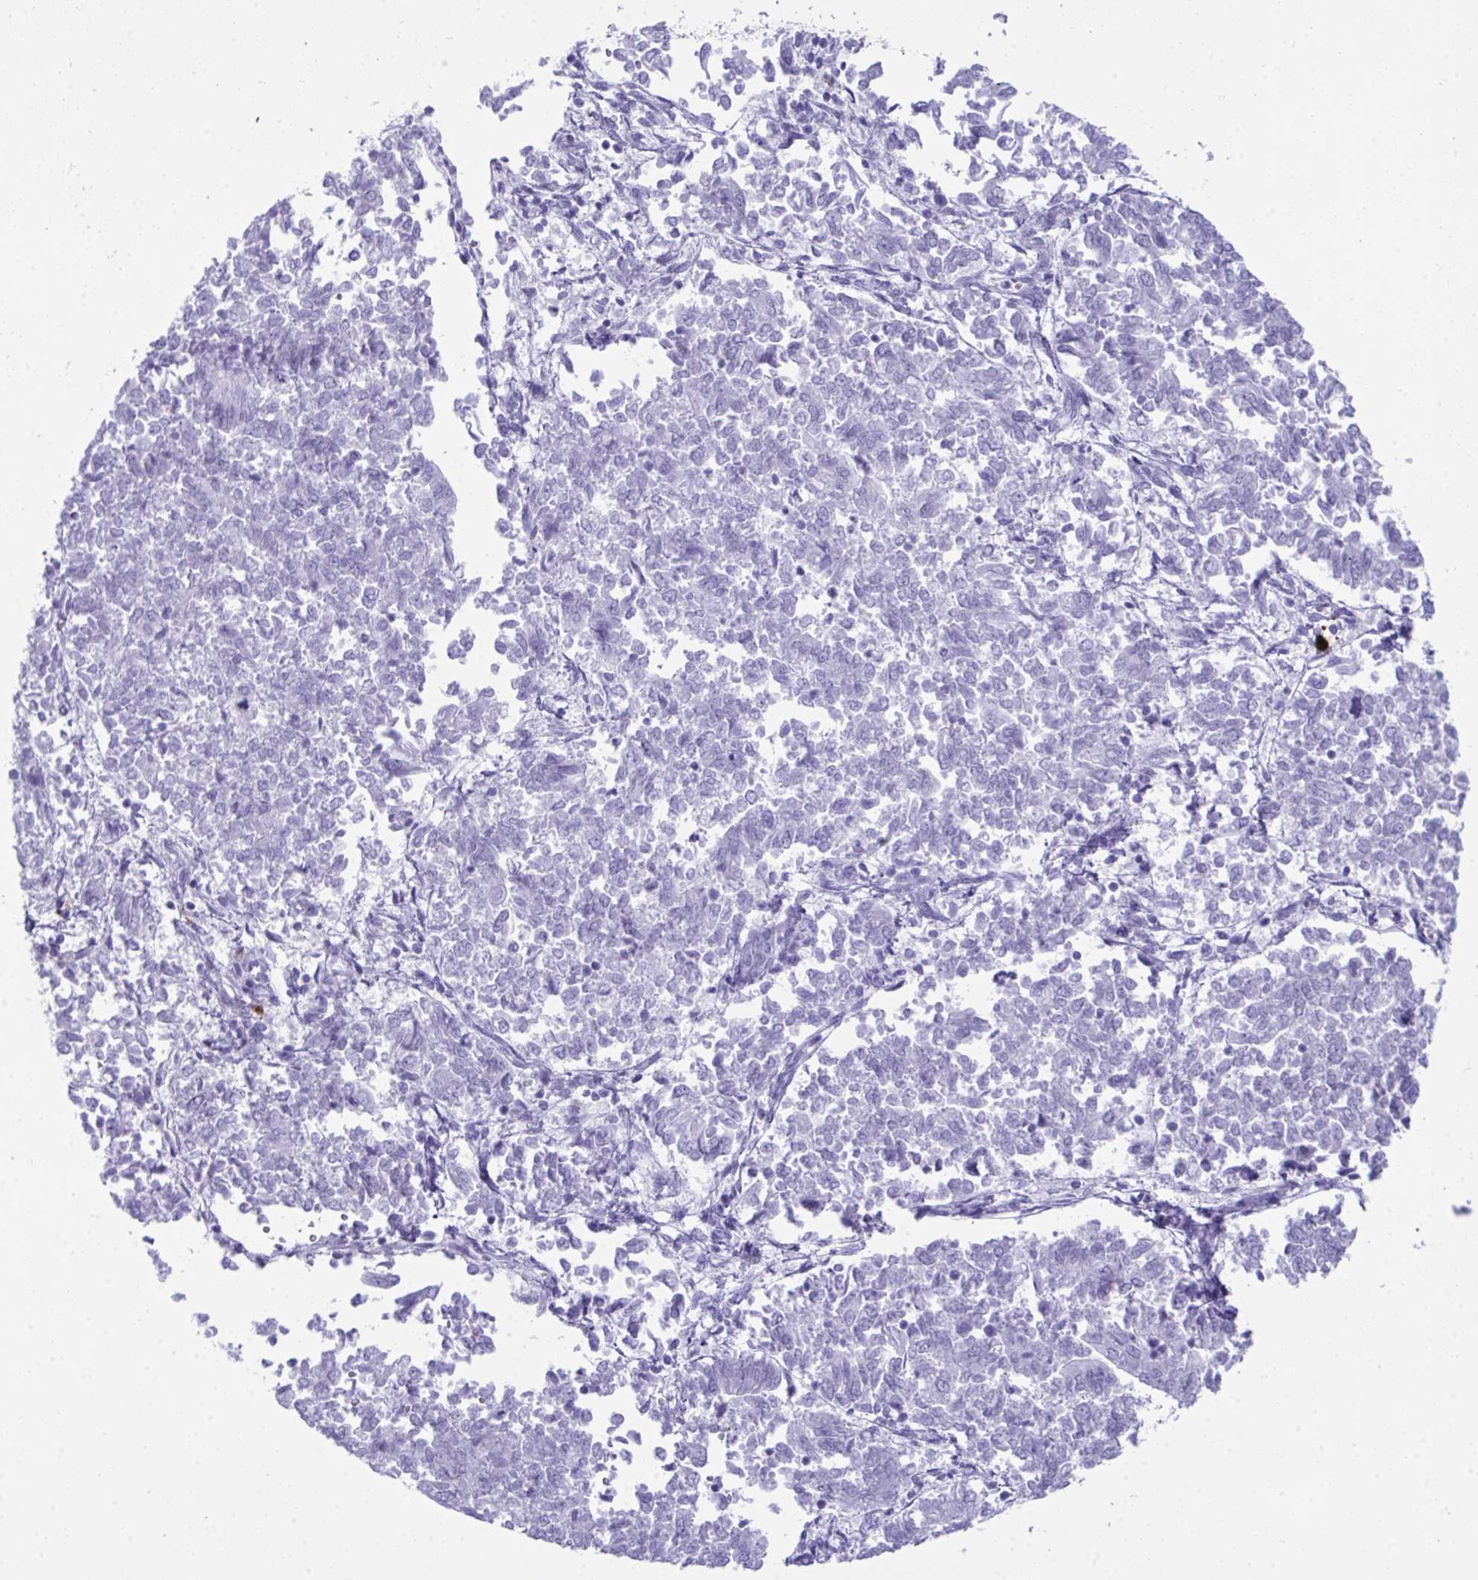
{"staining": {"intensity": "negative", "quantity": "none", "location": "none"}, "tissue": "endometrial cancer", "cell_type": "Tumor cells", "image_type": "cancer", "snomed": [{"axis": "morphology", "description": "Adenocarcinoma, NOS"}, {"axis": "topography", "description": "Endometrium"}], "caption": "This is an immunohistochemistry micrograph of human adenocarcinoma (endometrial). There is no staining in tumor cells.", "gene": "JCHAIN", "patient": {"sex": "female", "age": 65}}